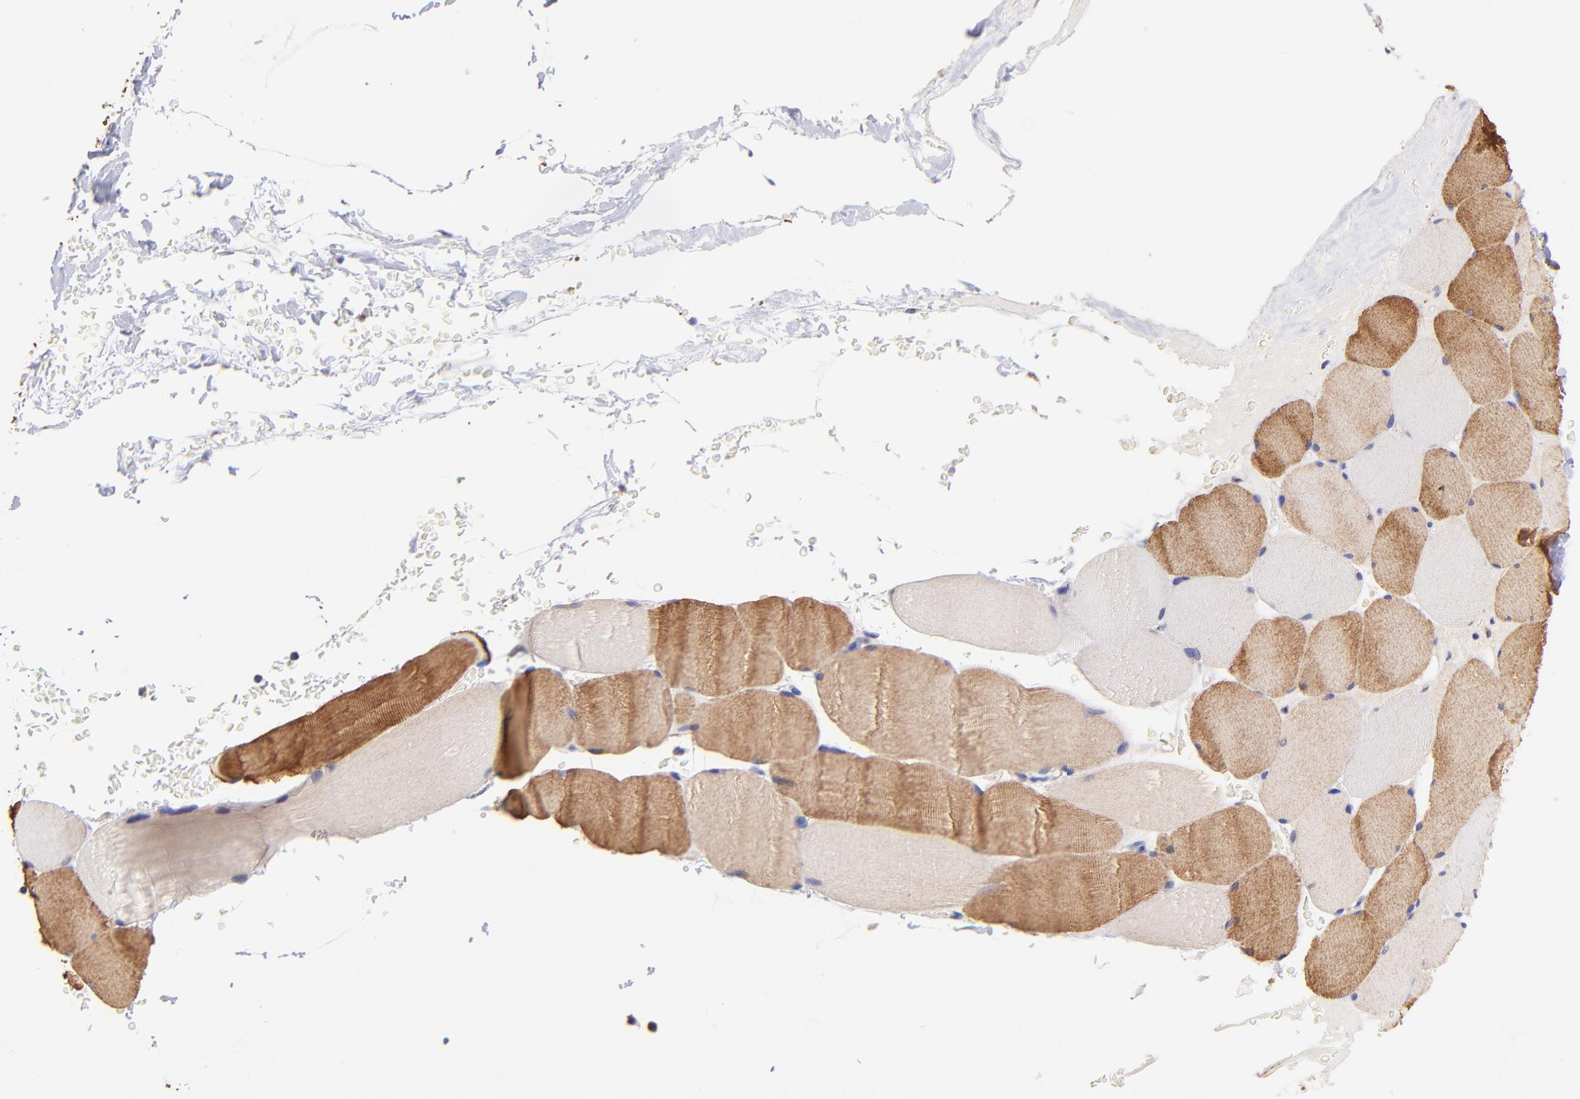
{"staining": {"intensity": "moderate", "quantity": "25%-75%", "location": "cytoplasmic/membranous"}, "tissue": "skeletal muscle", "cell_type": "Myocytes", "image_type": "normal", "snomed": [{"axis": "morphology", "description": "Normal tissue, NOS"}, {"axis": "topography", "description": "Skeletal muscle"}], "caption": "The photomicrograph reveals immunohistochemical staining of benign skeletal muscle. There is moderate cytoplasmic/membranous positivity is seen in about 25%-75% of myocytes.", "gene": "PREX1", "patient": {"sex": "male", "age": 62}}